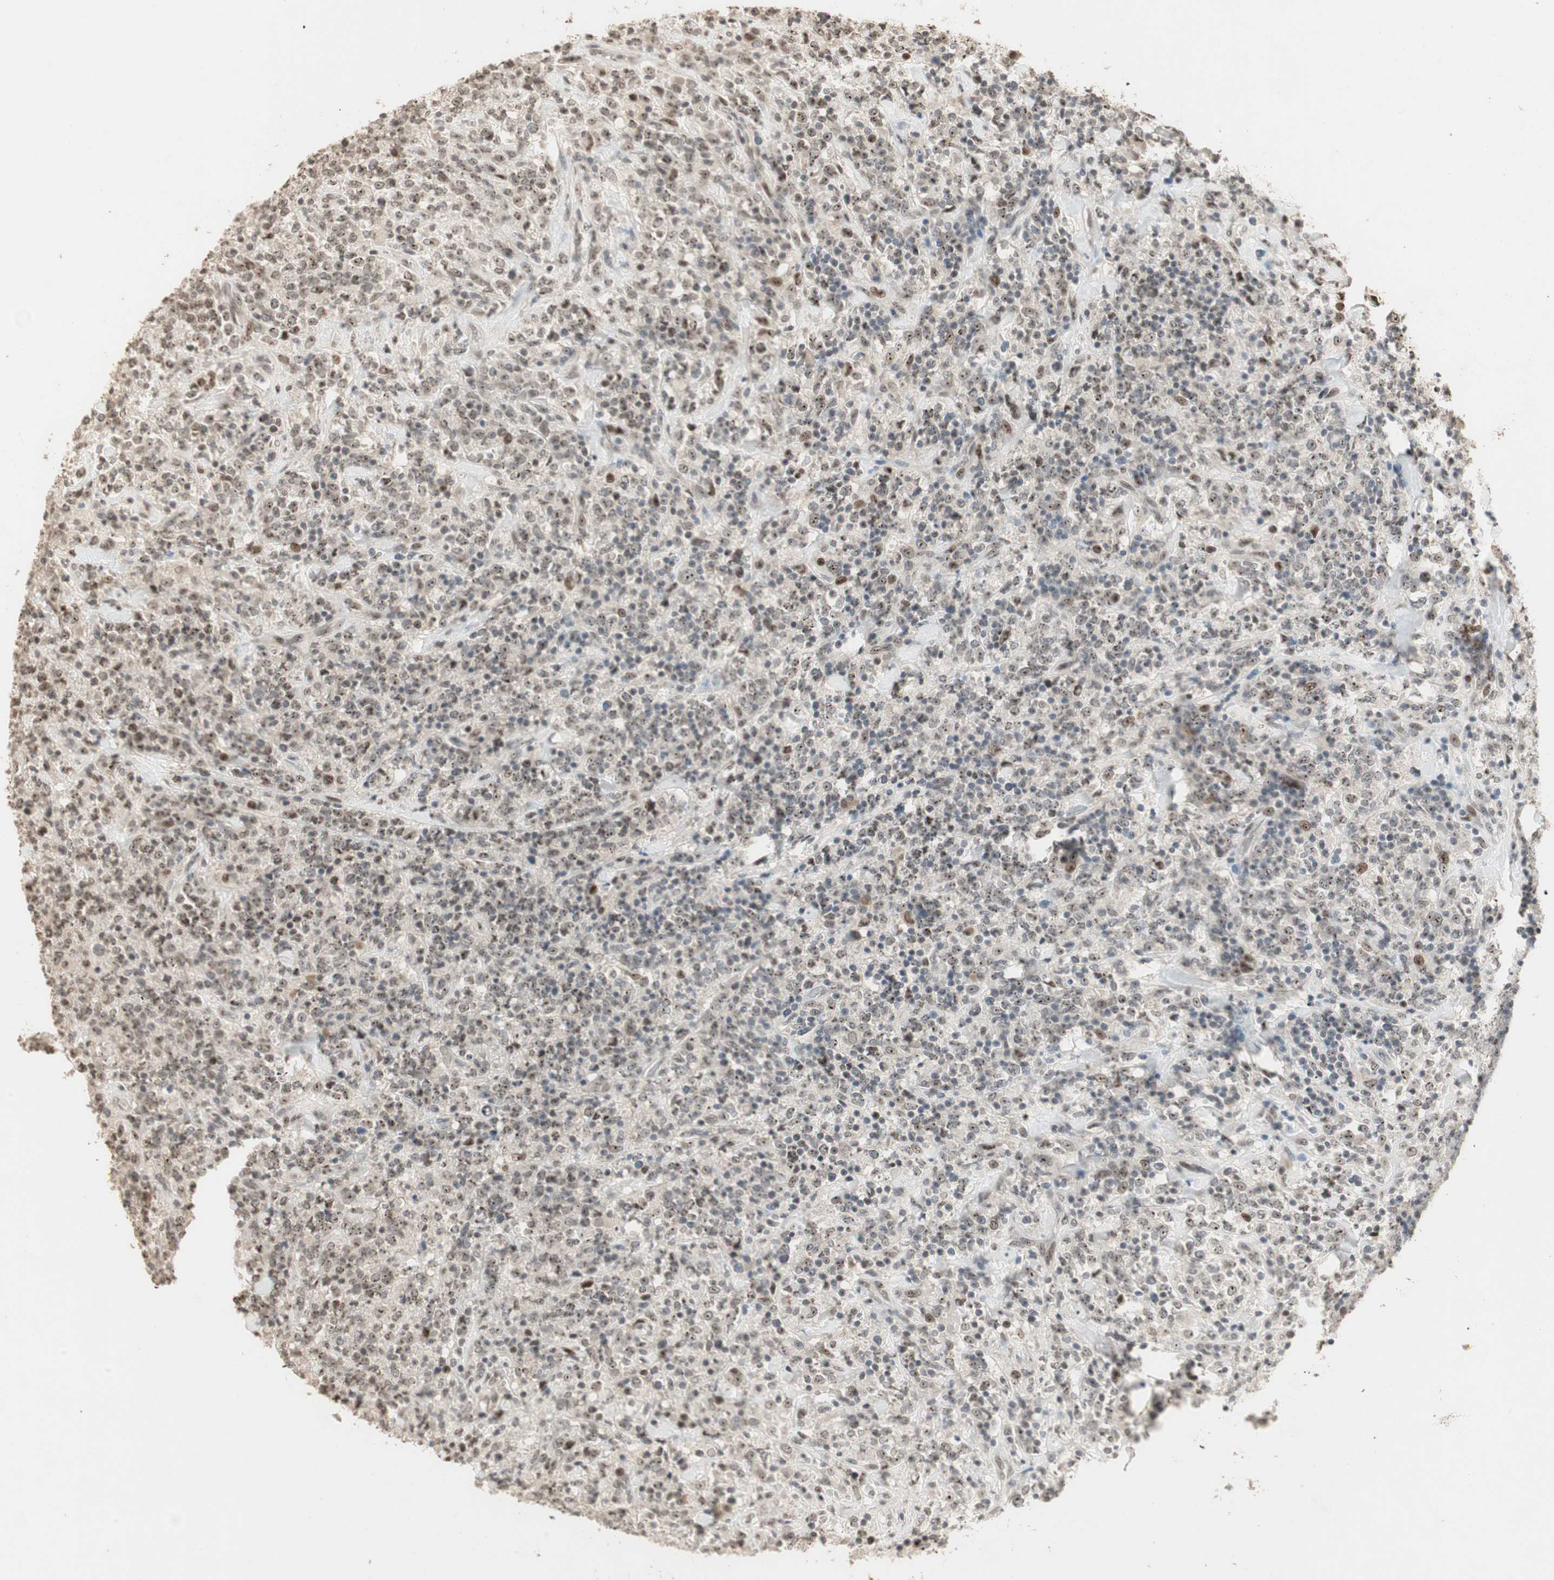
{"staining": {"intensity": "weak", "quantity": ">75%", "location": "nuclear"}, "tissue": "lymphoma", "cell_type": "Tumor cells", "image_type": "cancer", "snomed": [{"axis": "morphology", "description": "Malignant lymphoma, non-Hodgkin's type, High grade"}, {"axis": "topography", "description": "Soft tissue"}], "caption": "IHC histopathology image of neoplastic tissue: lymphoma stained using immunohistochemistry reveals low levels of weak protein expression localized specifically in the nuclear of tumor cells, appearing as a nuclear brown color.", "gene": "ETV4", "patient": {"sex": "male", "age": 18}}